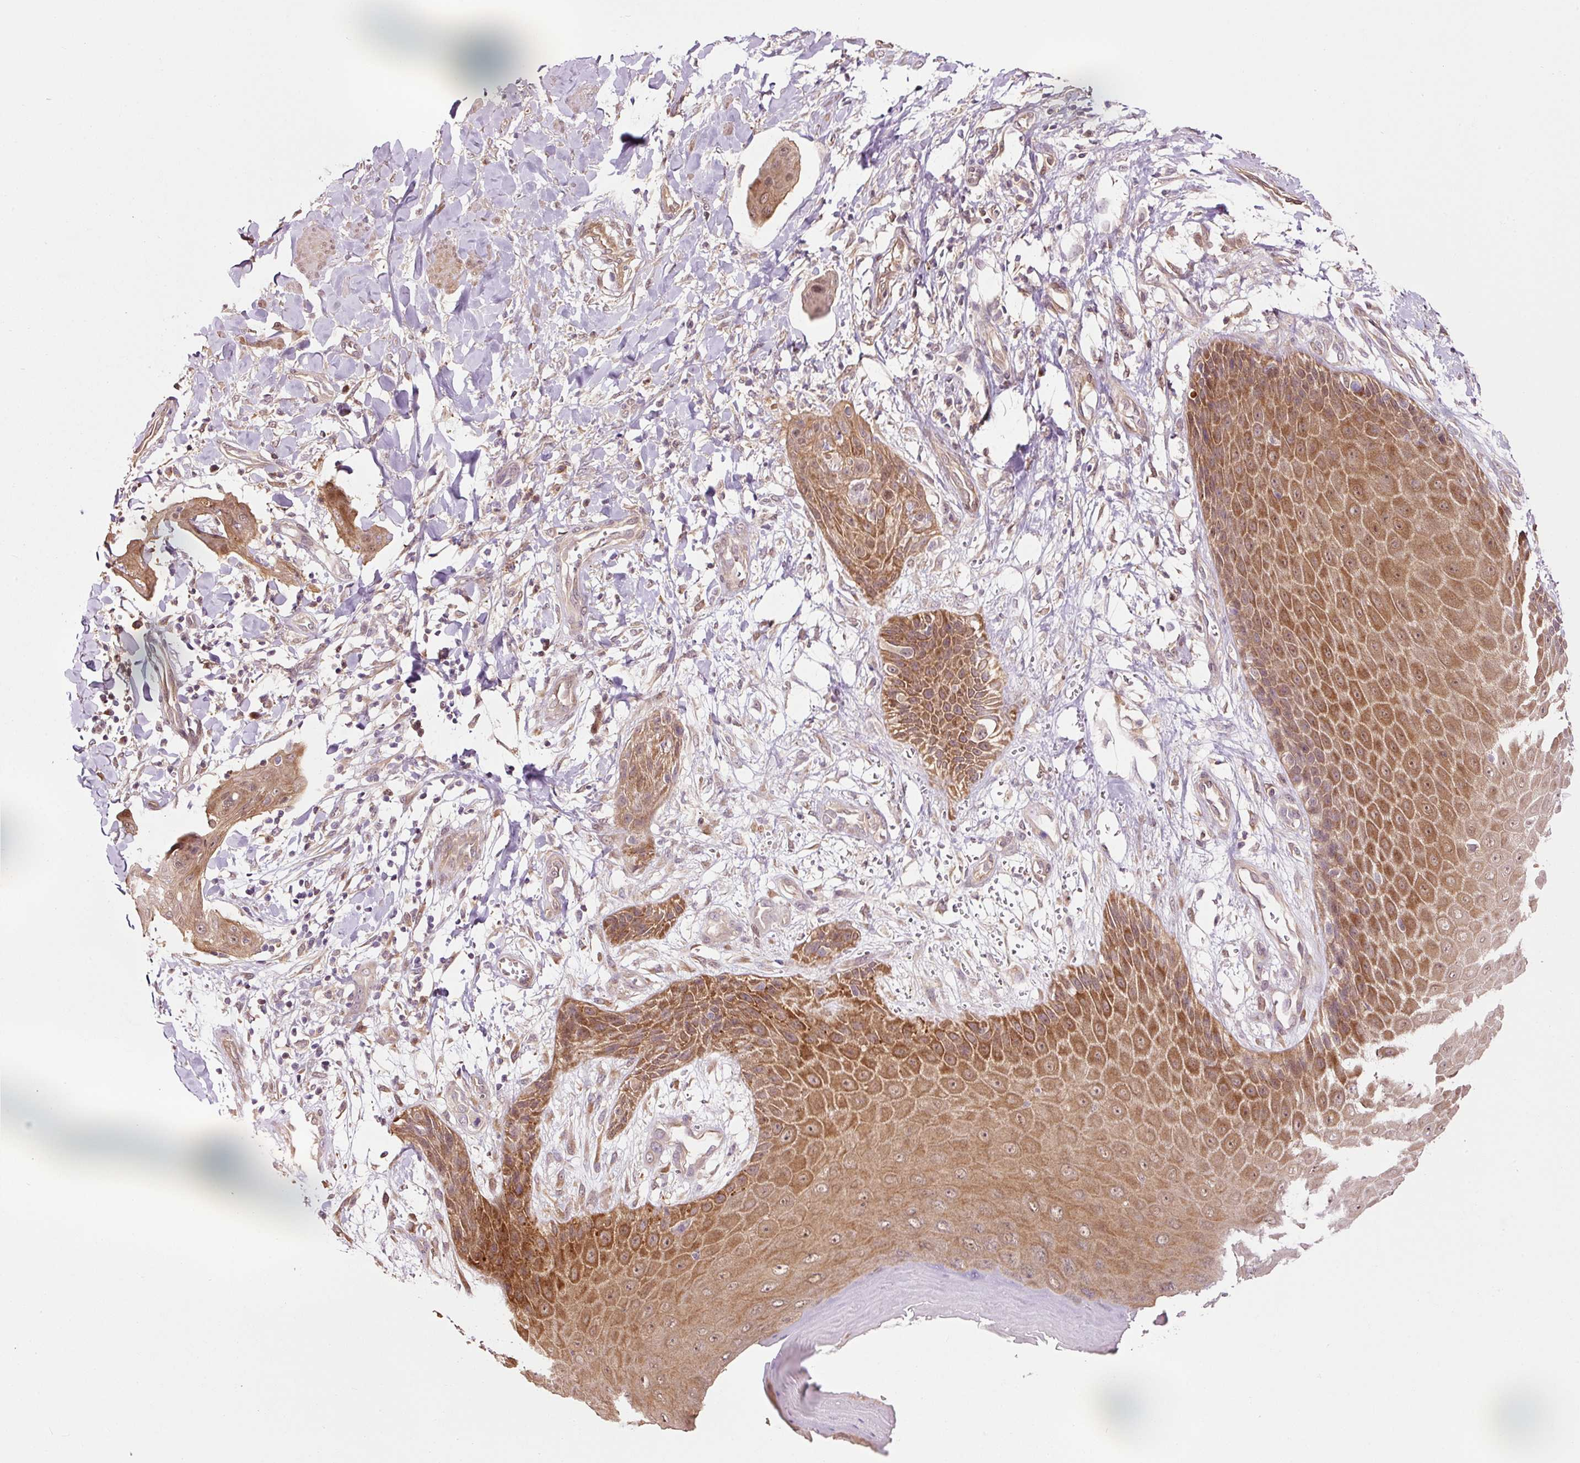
{"staining": {"intensity": "moderate", "quantity": "25%-75%", "location": "cytoplasmic/membranous,nuclear"}, "tissue": "skin cancer", "cell_type": "Tumor cells", "image_type": "cancer", "snomed": [{"axis": "morphology", "description": "Squamous cell carcinoma, NOS"}, {"axis": "topography", "description": "Skin"}, {"axis": "topography", "description": "Vulva"}], "caption": "Protein expression analysis of human skin cancer reveals moderate cytoplasmic/membranous and nuclear positivity in approximately 25%-75% of tumor cells.", "gene": "FBXL14", "patient": {"sex": "female", "age": 85}}